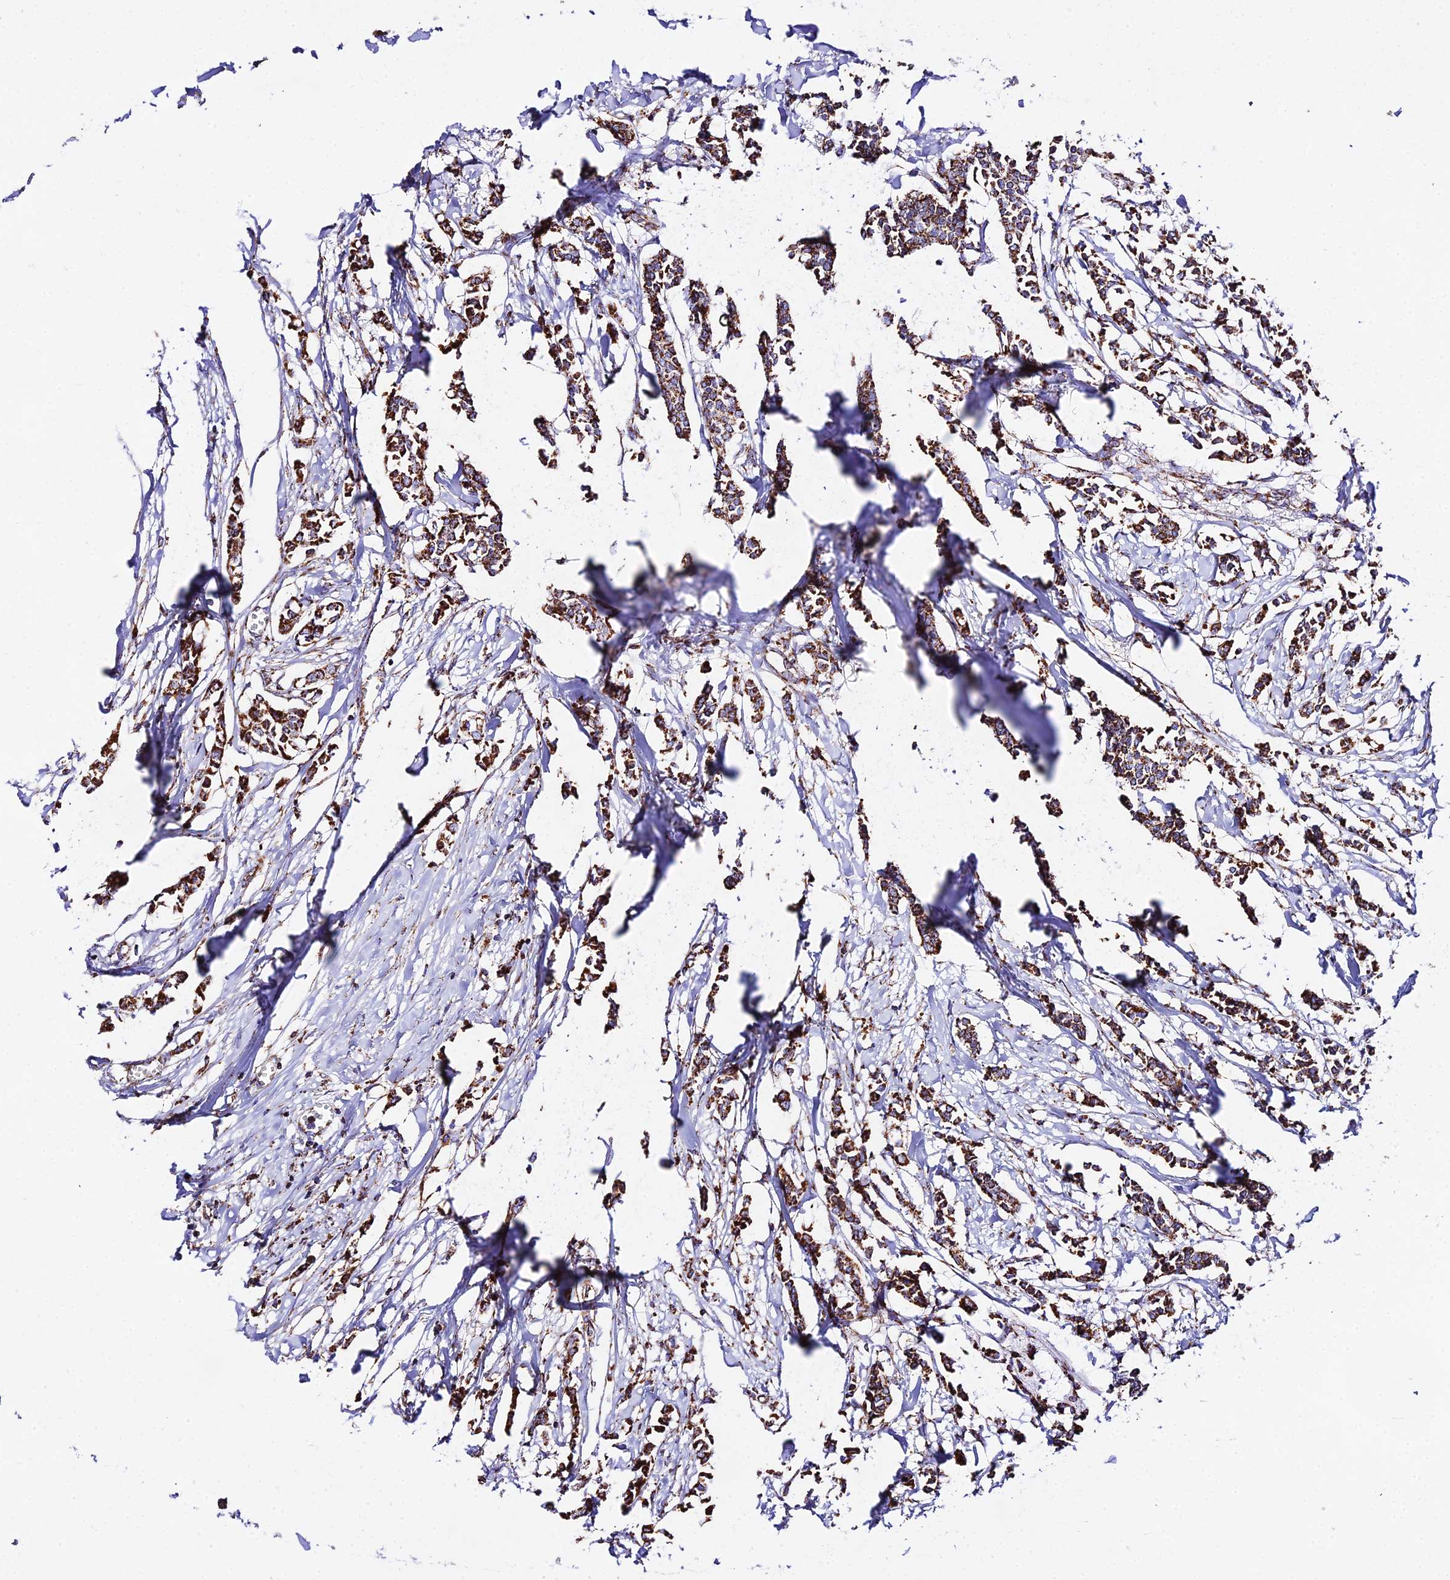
{"staining": {"intensity": "moderate", "quantity": ">75%", "location": "cytoplasmic/membranous"}, "tissue": "breast cancer", "cell_type": "Tumor cells", "image_type": "cancer", "snomed": [{"axis": "morphology", "description": "Duct carcinoma"}, {"axis": "topography", "description": "Breast"}], "caption": "Breast cancer (invasive ductal carcinoma) tissue demonstrates moderate cytoplasmic/membranous positivity in approximately >75% of tumor cells", "gene": "ATP5PD", "patient": {"sex": "female", "age": 41}}